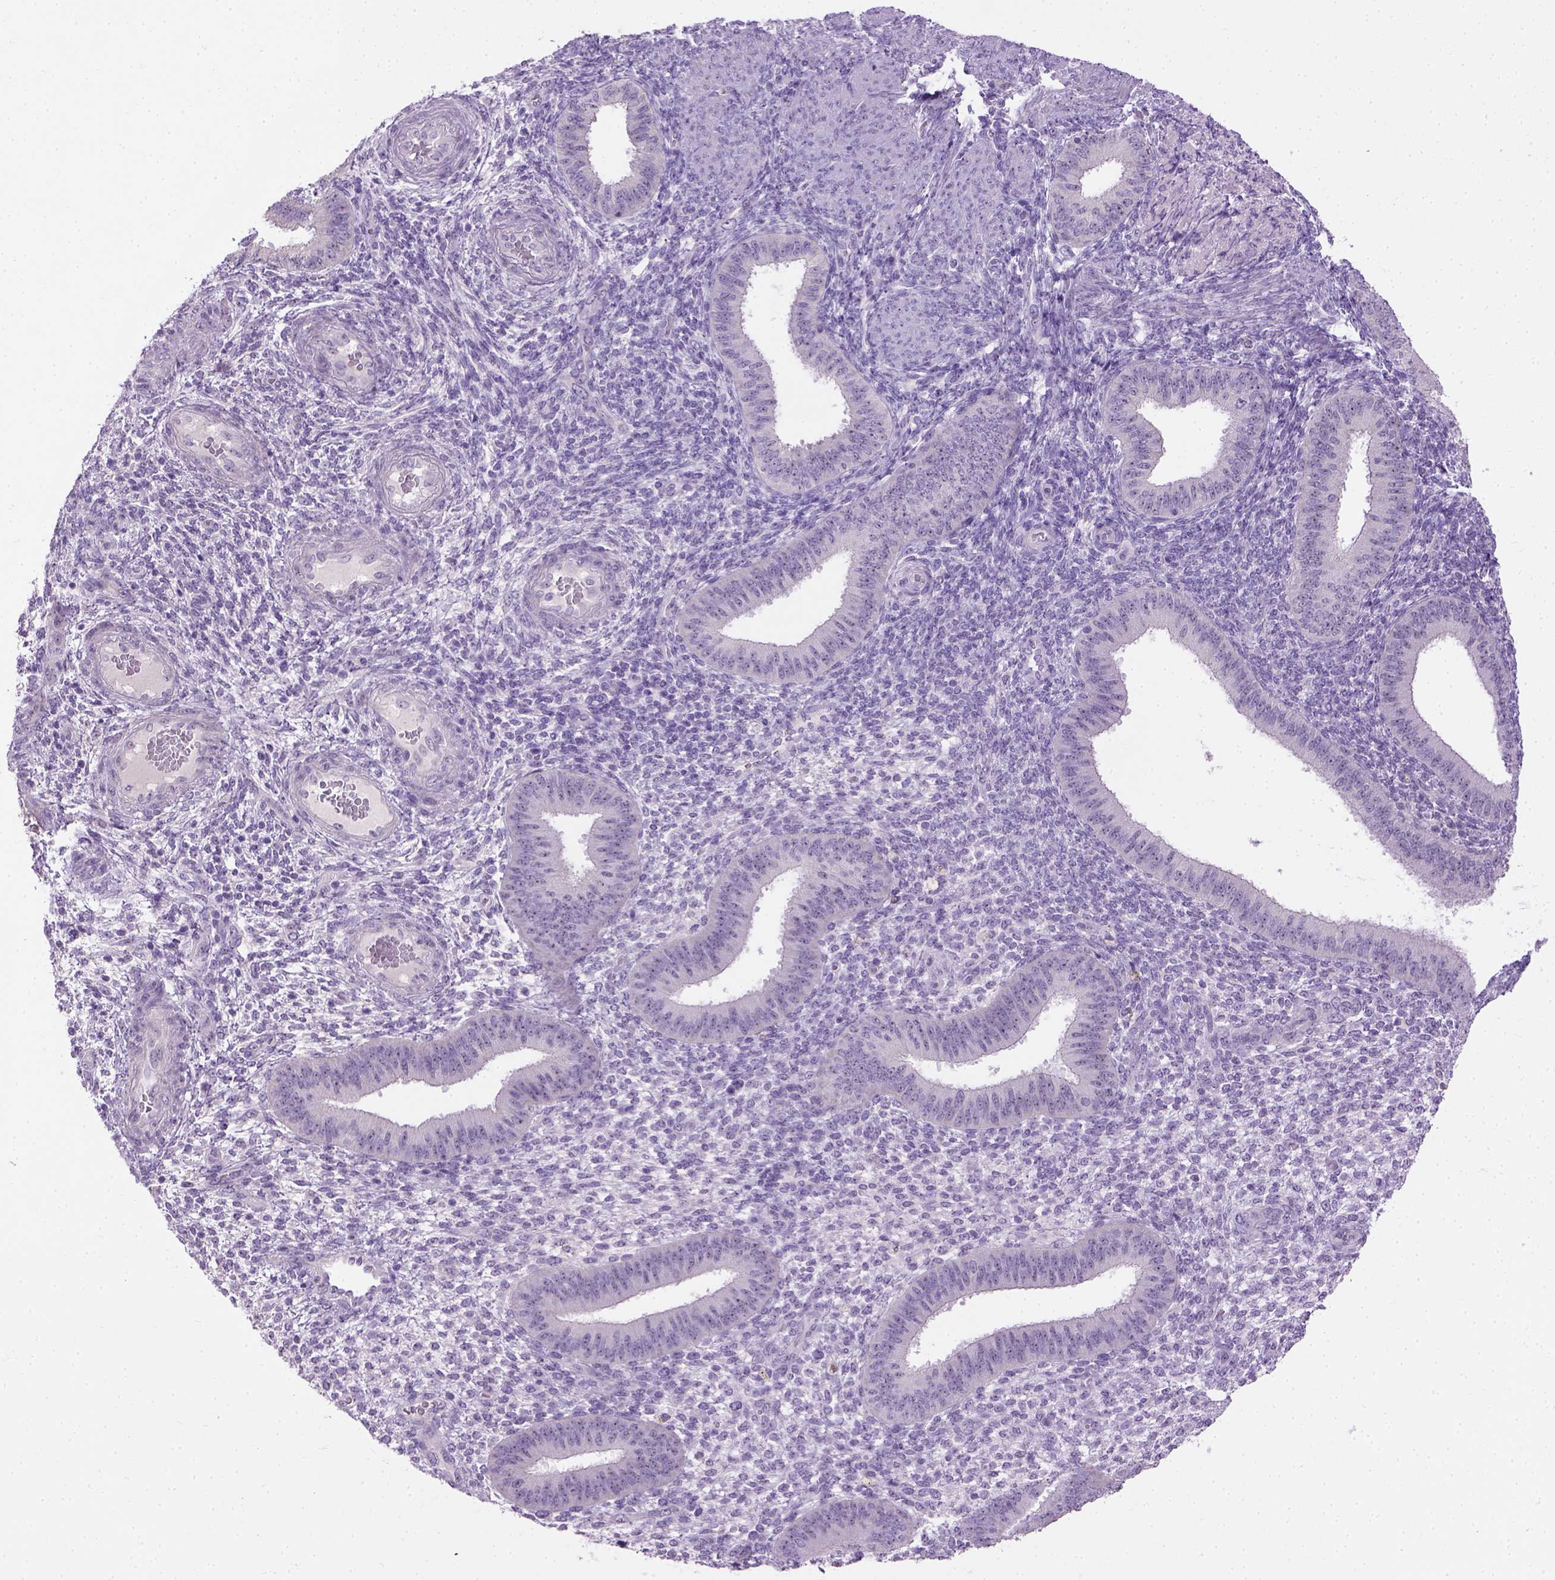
{"staining": {"intensity": "negative", "quantity": "none", "location": "none"}, "tissue": "endometrium", "cell_type": "Cells in endometrial stroma", "image_type": "normal", "snomed": [{"axis": "morphology", "description": "Normal tissue, NOS"}, {"axis": "topography", "description": "Endometrium"}], "caption": "This is an immunohistochemistry image of benign endometrium. There is no positivity in cells in endometrial stroma.", "gene": "UTP4", "patient": {"sex": "female", "age": 39}}